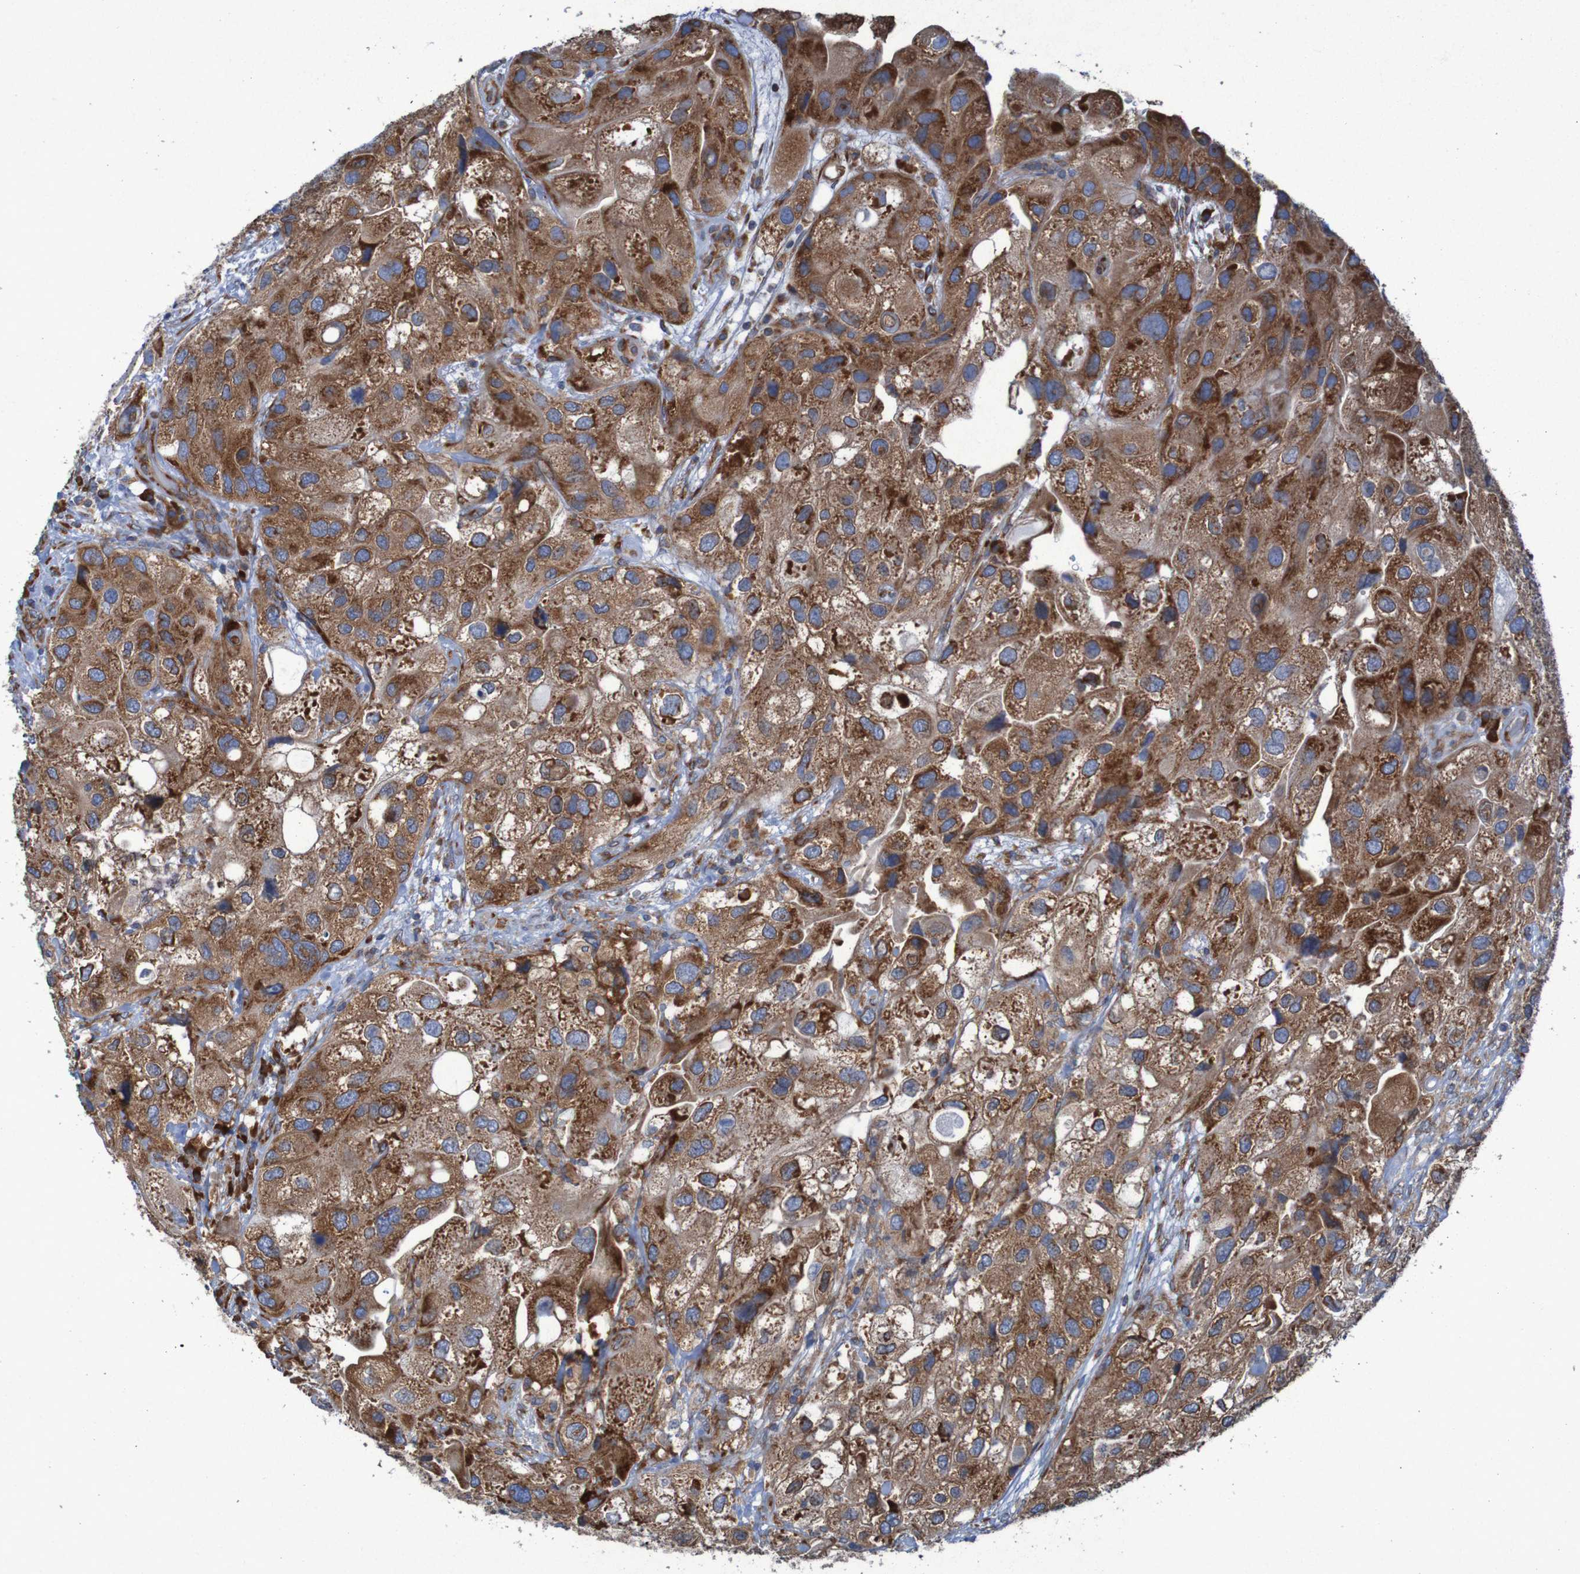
{"staining": {"intensity": "strong", "quantity": ">75%", "location": "cytoplasmic/membranous"}, "tissue": "urothelial cancer", "cell_type": "Tumor cells", "image_type": "cancer", "snomed": [{"axis": "morphology", "description": "Urothelial carcinoma, High grade"}, {"axis": "topography", "description": "Urinary bladder"}], "caption": "A photomicrograph of urothelial carcinoma (high-grade) stained for a protein displays strong cytoplasmic/membranous brown staining in tumor cells.", "gene": "RPL10", "patient": {"sex": "female", "age": 64}}